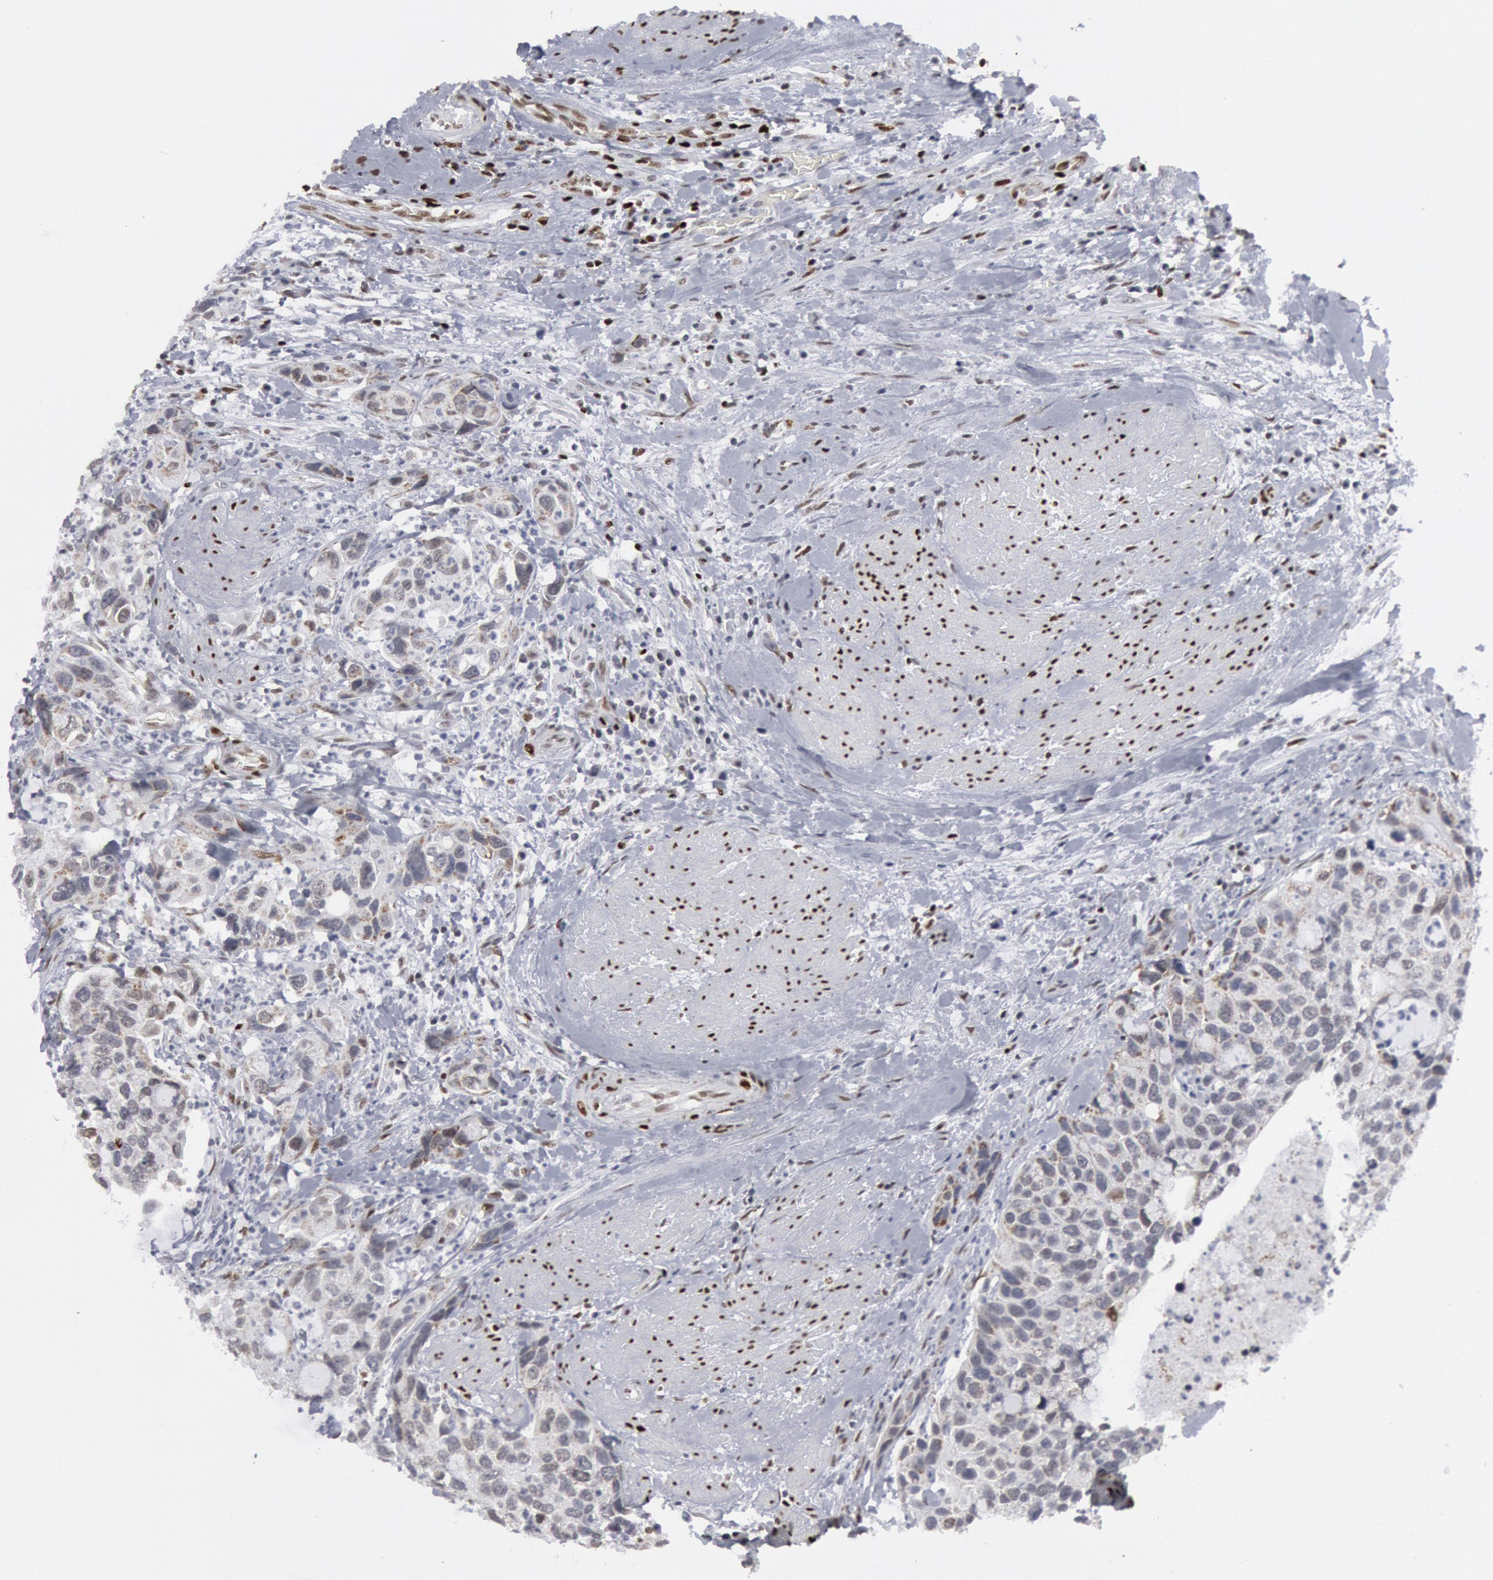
{"staining": {"intensity": "negative", "quantity": "none", "location": "none"}, "tissue": "urothelial cancer", "cell_type": "Tumor cells", "image_type": "cancer", "snomed": [{"axis": "morphology", "description": "Urothelial carcinoma, High grade"}, {"axis": "topography", "description": "Urinary bladder"}], "caption": "Immunohistochemistry micrograph of urothelial carcinoma (high-grade) stained for a protein (brown), which shows no positivity in tumor cells.", "gene": "MECP2", "patient": {"sex": "male", "age": 66}}